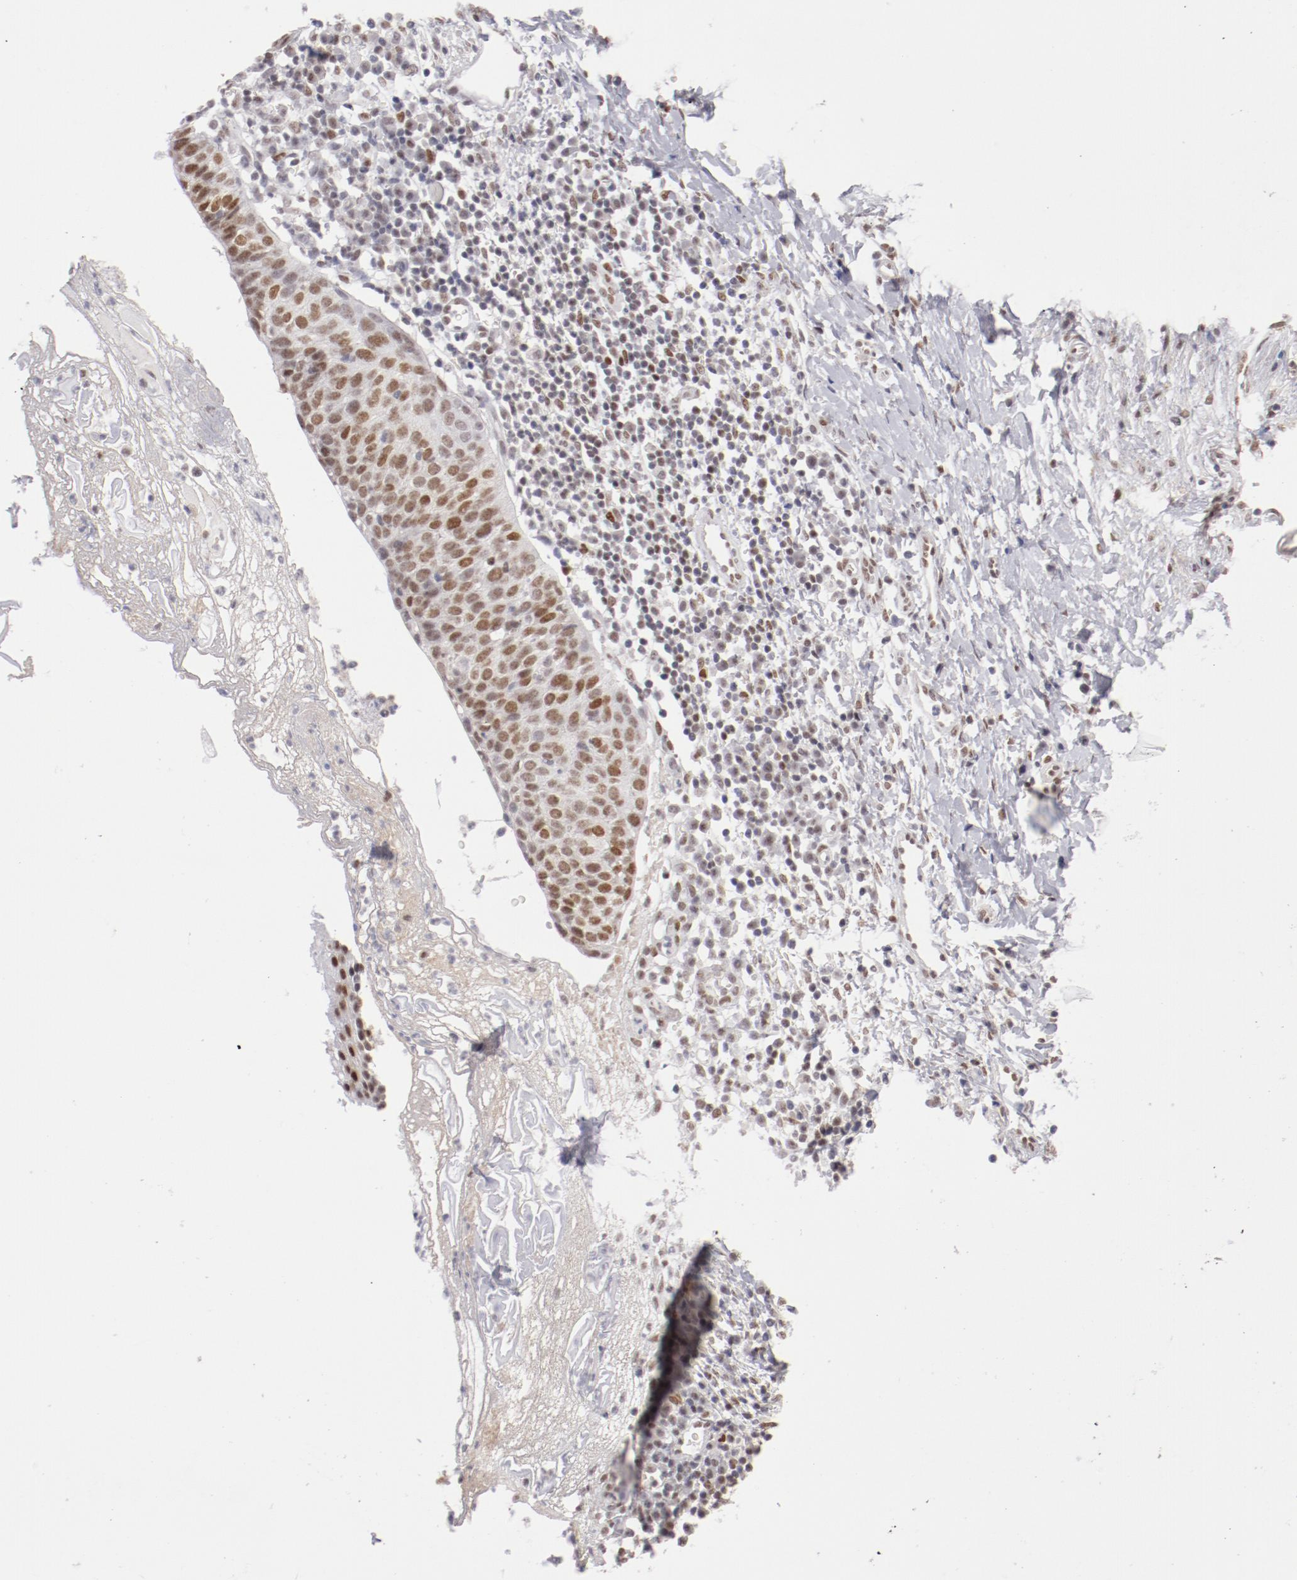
{"staining": {"intensity": "moderate", "quantity": ">75%", "location": "nuclear"}, "tissue": "cervical cancer", "cell_type": "Tumor cells", "image_type": "cancer", "snomed": [{"axis": "morphology", "description": "Normal tissue, NOS"}, {"axis": "morphology", "description": "Squamous cell carcinoma, NOS"}, {"axis": "topography", "description": "Cervix"}], "caption": "Human cervical cancer stained with a protein marker shows moderate staining in tumor cells.", "gene": "TFAP4", "patient": {"sex": "female", "age": 39}}